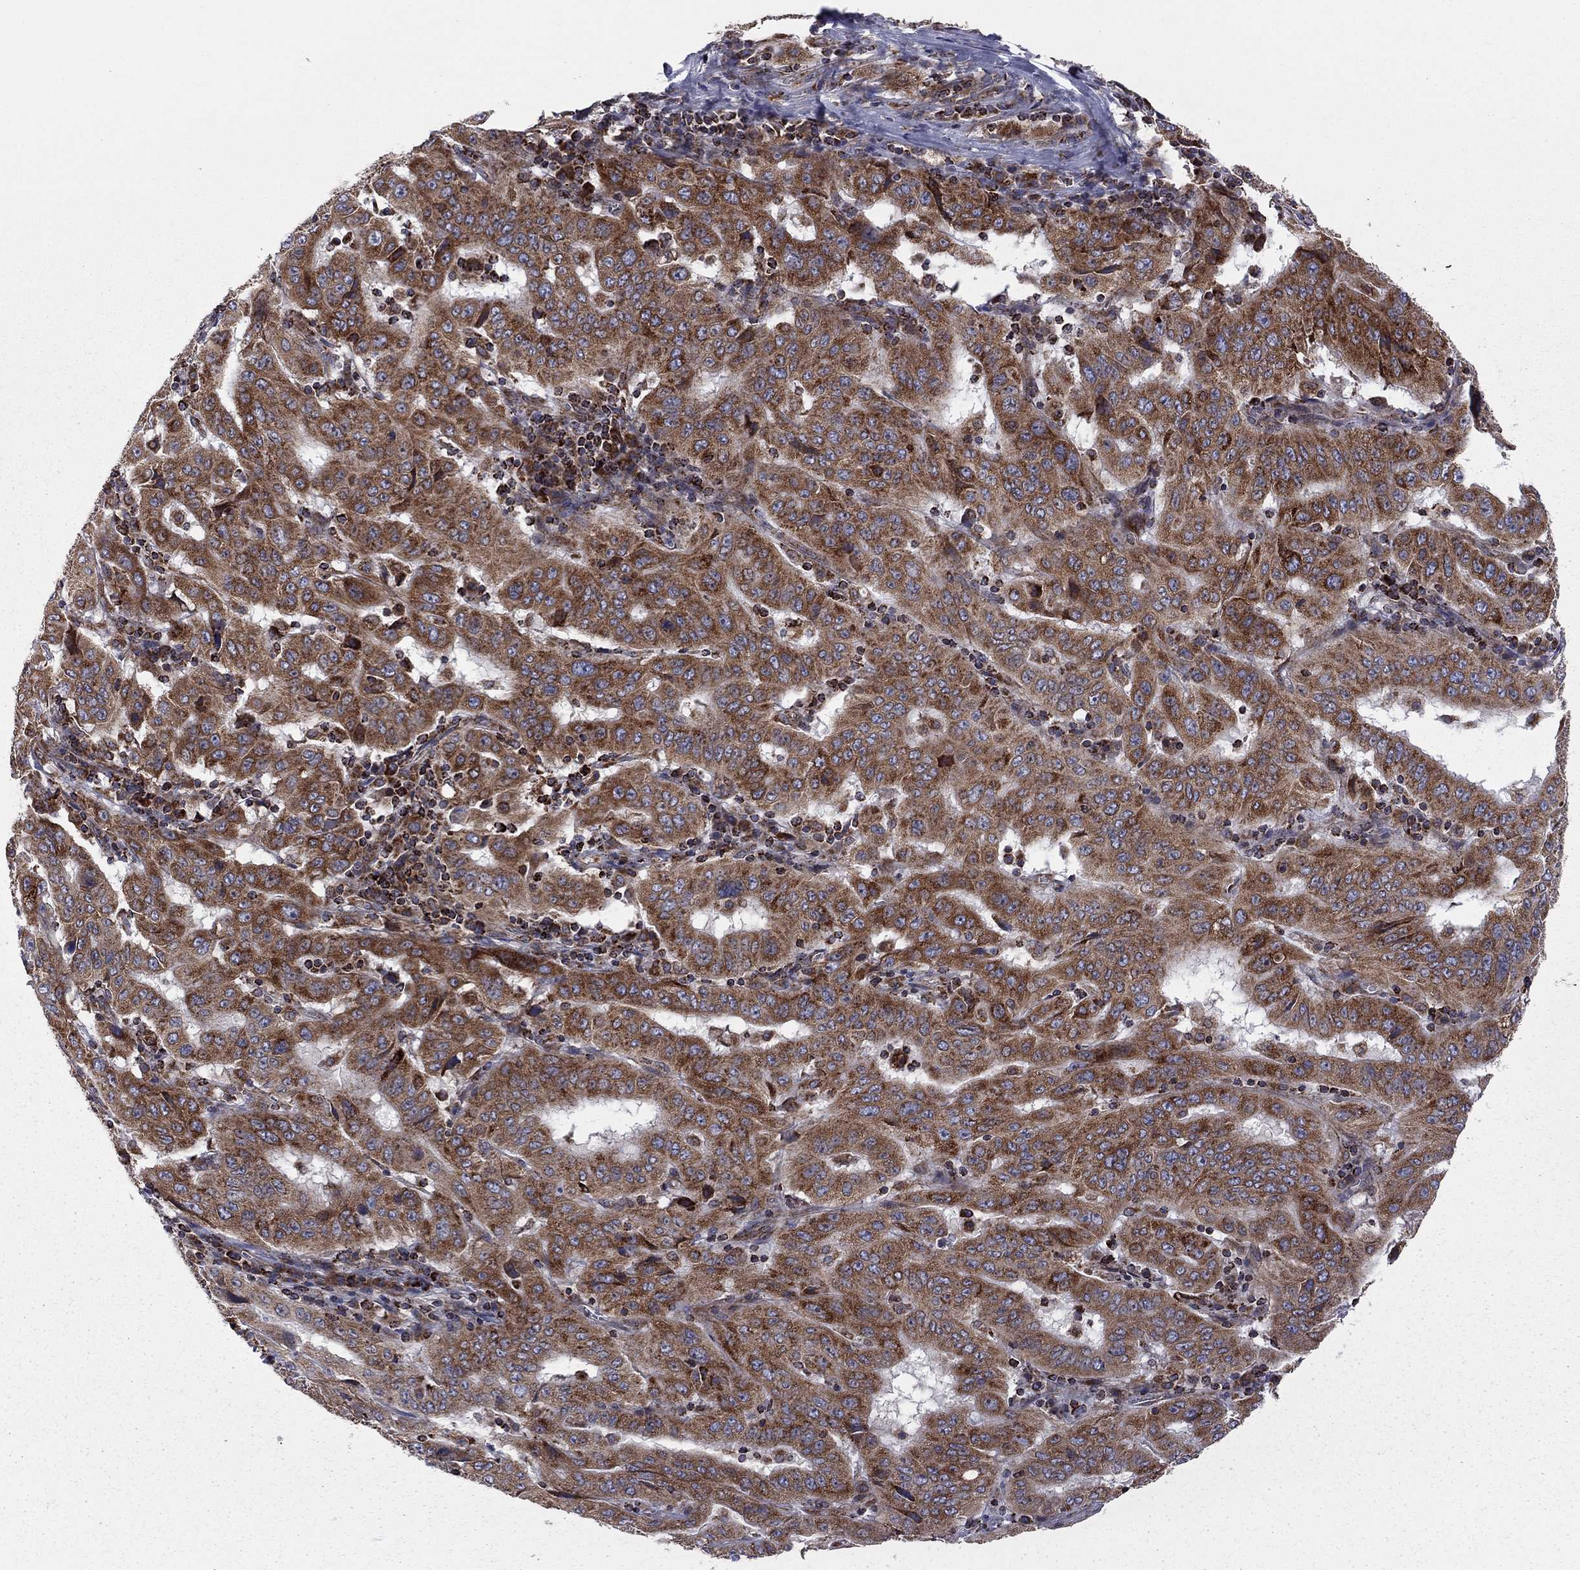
{"staining": {"intensity": "strong", "quantity": ">75%", "location": "cytoplasmic/membranous"}, "tissue": "pancreatic cancer", "cell_type": "Tumor cells", "image_type": "cancer", "snomed": [{"axis": "morphology", "description": "Adenocarcinoma, NOS"}, {"axis": "topography", "description": "Pancreas"}], "caption": "IHC of adenocarcinoma (pancreatic) shows high levels of strong cytoplasmic/membranous positivity in about >75% of tumor cells. (DAB (3,3'-diaminobenzidine) IHC, brown staining for protein, blue staining for nuclei).", "gene": "CLPTM1", "patient": {"sex": "male", "age": 63}}